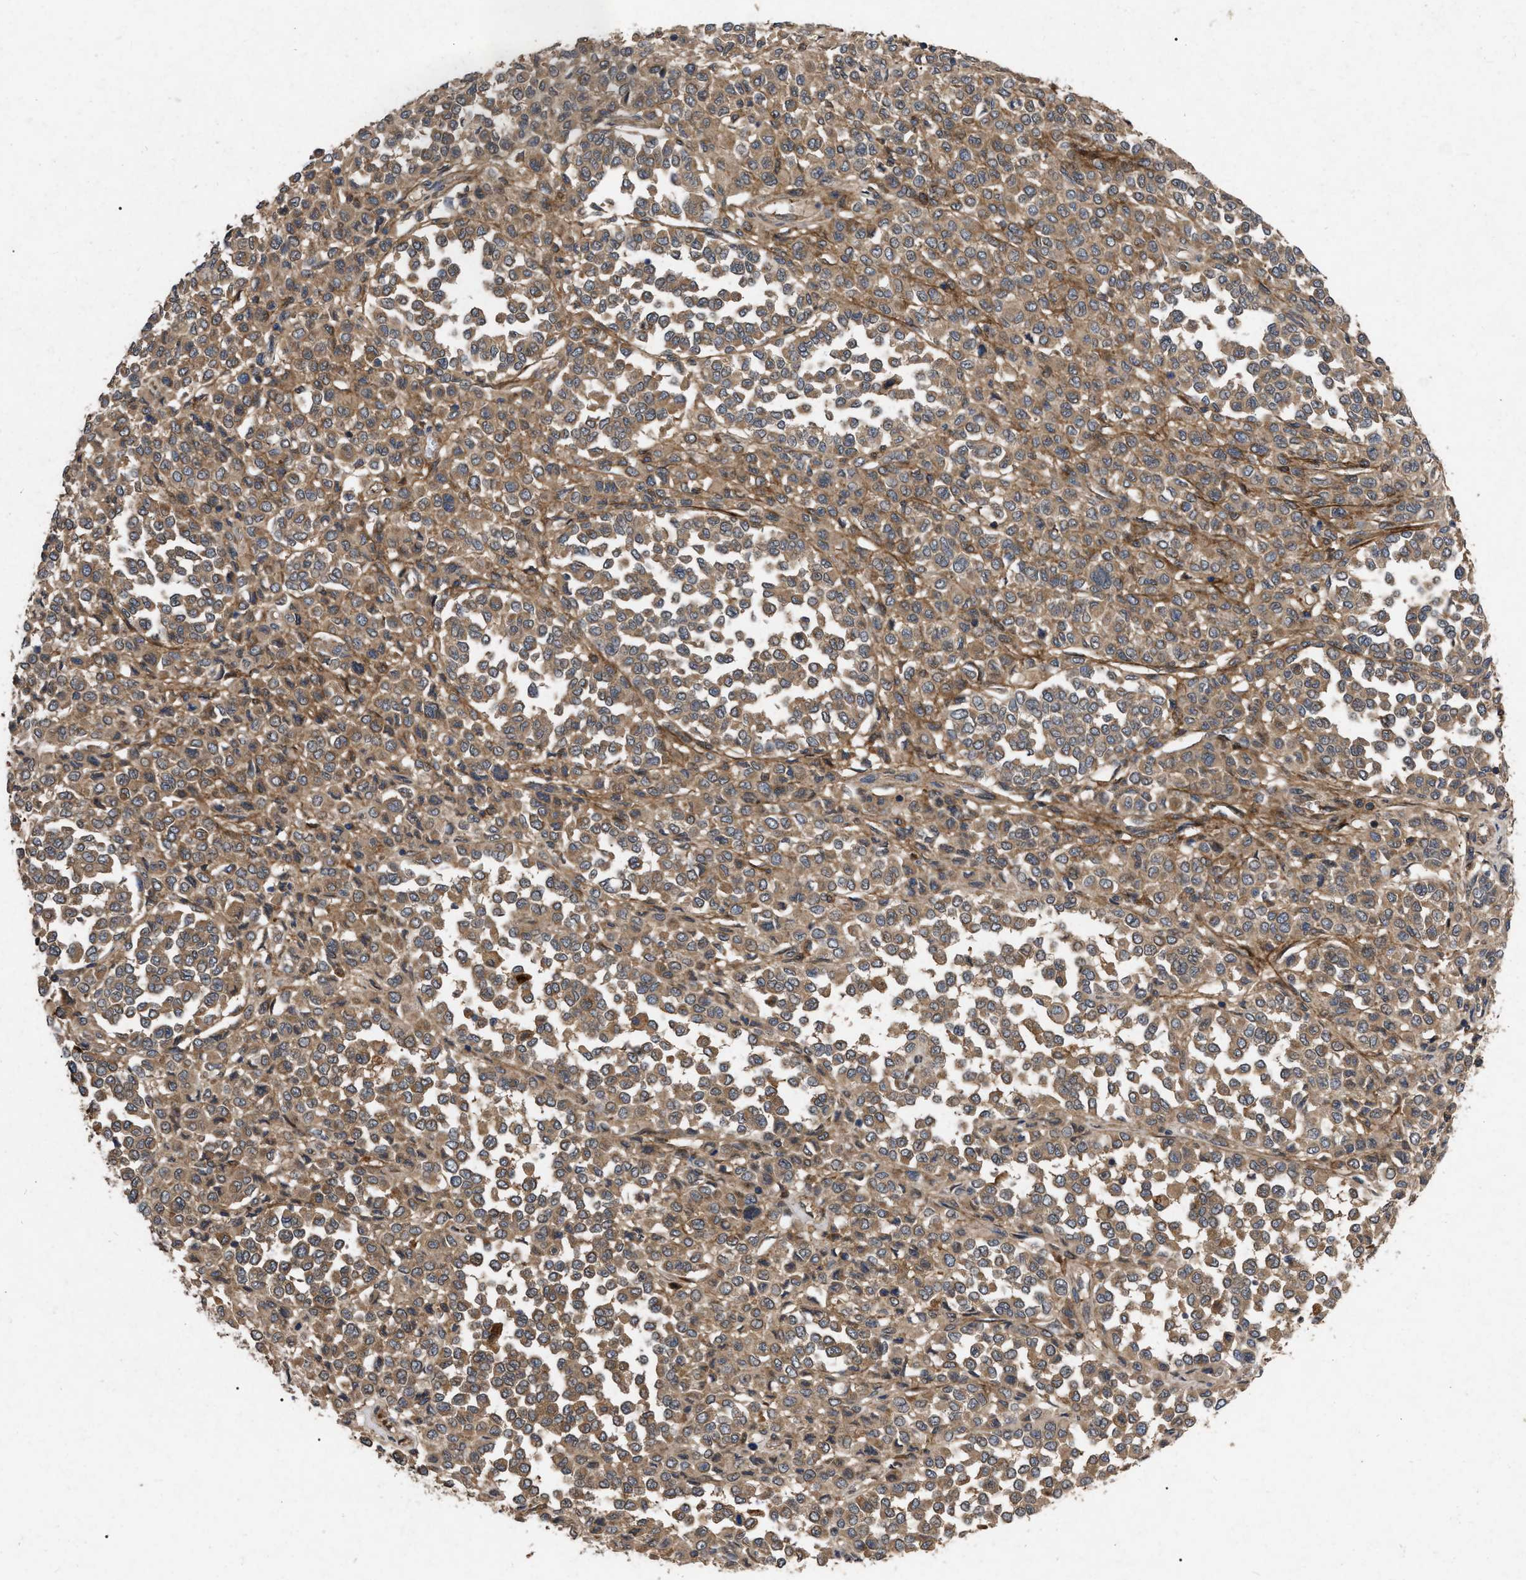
{"staining": {"intensity": "moderate", "quantity": ">75%", "location": "cytoplasmic/membranous"}, "tissue": "melanoma", "cell_type": "Tumor cells", "image_type": "cancer", "snomed": [{"axis": "morphology", "description": "Malignant melanoma, Metastatic site"}, {"axis": "topography", "description": "Pancreas"}], "caption": "Immunohistochemistry (IHC) image of malignant melanoma (metastatic site) stained for a protein (brown), which exhibits medium levels of moderate cytoplasmic/membranous staining in approximately >75% of tumor cells.", "gene": "CDKN2C", "patient": {"sex": "female", "age": 30}}